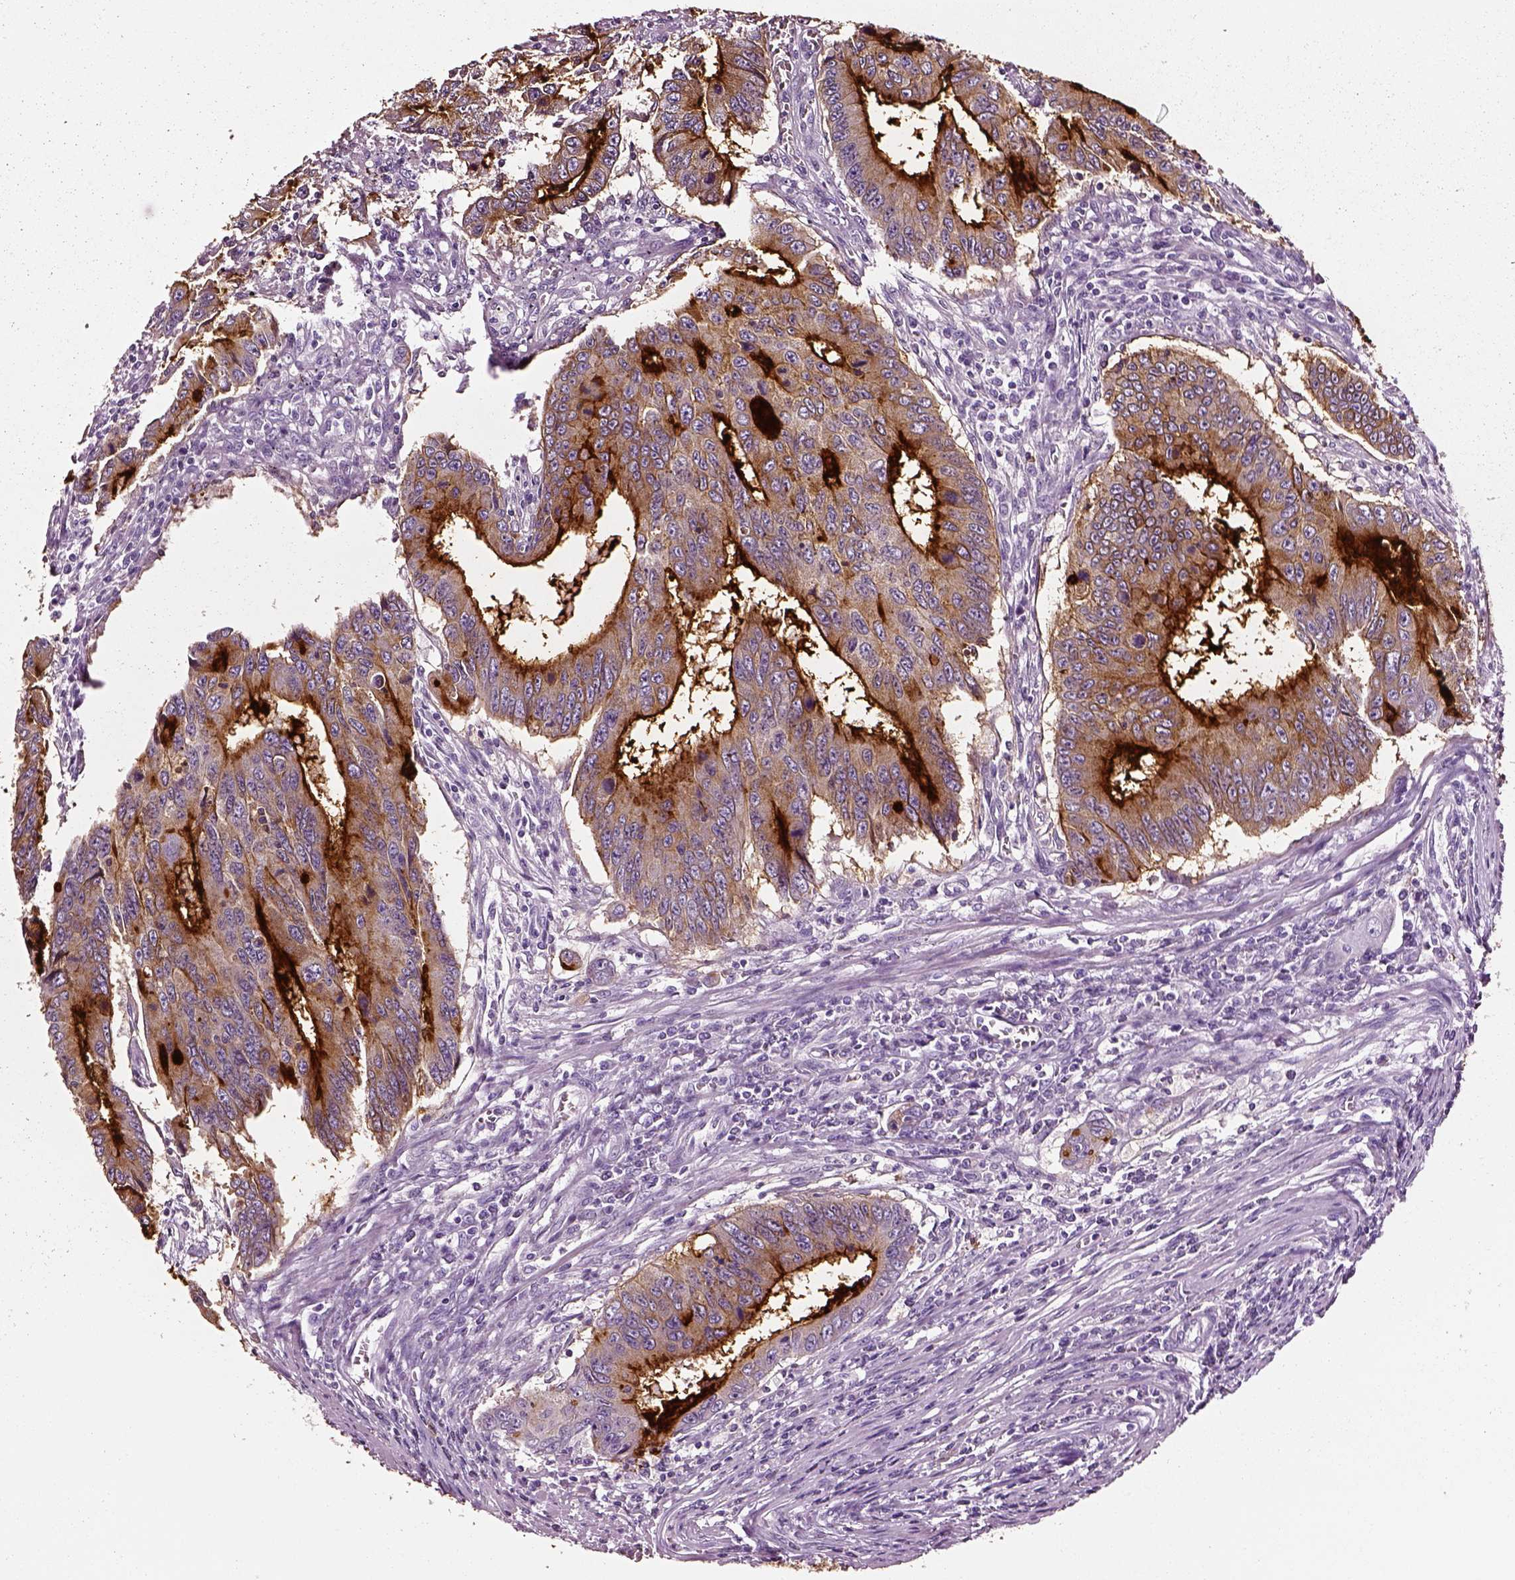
{"staining": {"intensity": "strong", "quantity": ">75%", "location": "cytoplasmic/membranous"}, "tissue": "colorectal cancer", "cell_type": "Tumor cells", "image_type": "cancer", "snomed": [{"axis": "morphology", "description": "Adenocarcinoma, NOS"}, {"axis": "topography", "description": "Colon"}], "caption": "Protein staining of colorectal cancer (adenocarcinoma) tissue reveals strong cytoplasmic/membranous expression in approximately >75% of tumor cells.", "gene": "DPEP1", "patient": {"sex": "male", "age": 53}}